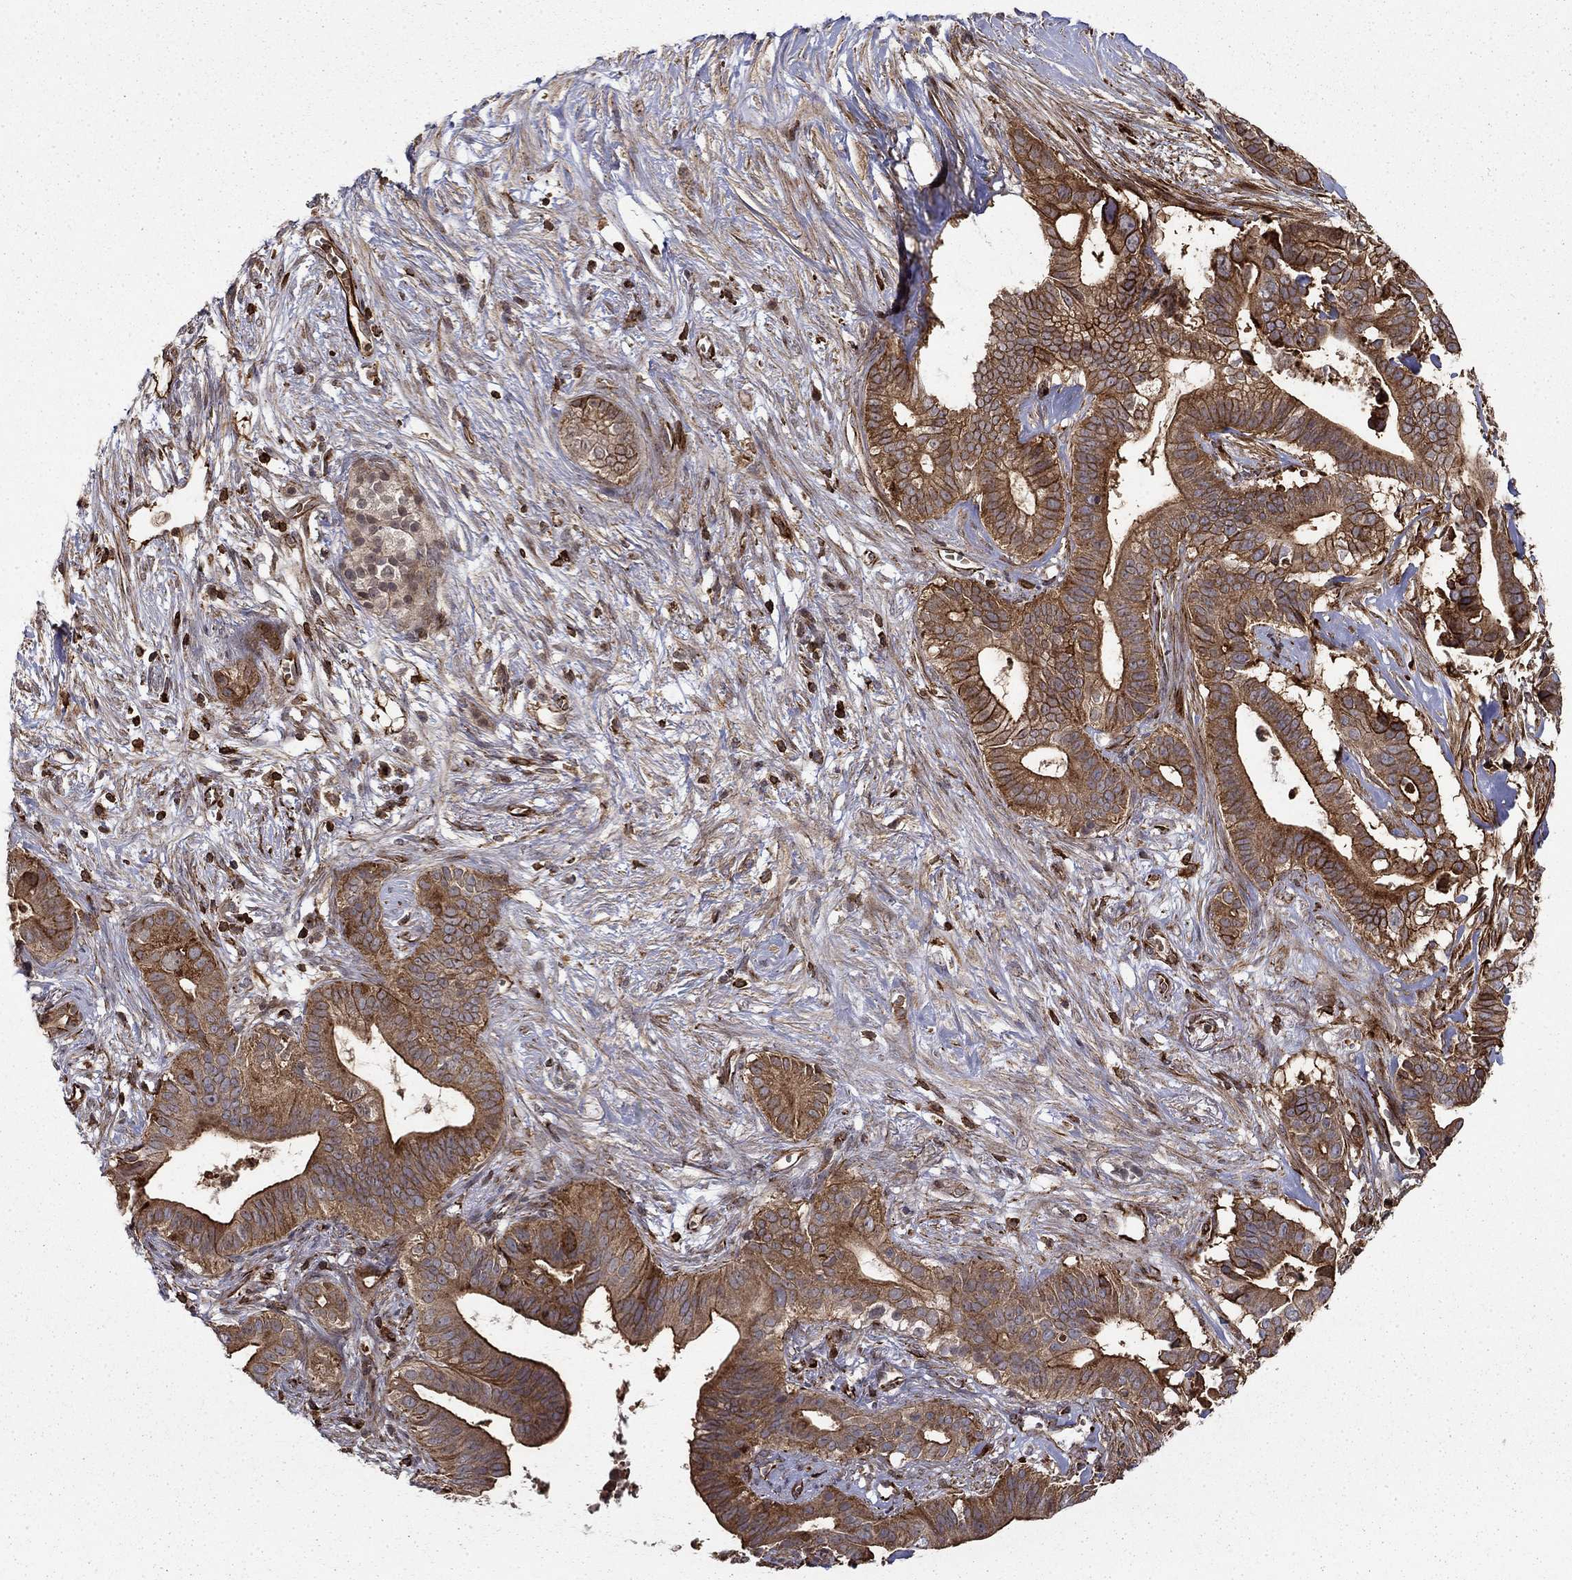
{"staining": {"intensity": "strong", "quantity": "25%-75%", "location": "cytoplasmic/membranous"}, "tissue": "pancreatic cancer", "cell_type": "Tumor cells", "image_type": "cancer", "snomed": [{"axis": "morphology", "description": "Adenocarcinoma, NOS"}, {"axis": "topography", "description": "Pancreas"}], "caption": "Protein staining exhibits strong cytoplasmic/membranous expression in approximately 25%-75% of tumor cells in pancreatic cancer (adenocarcinoma).", "gene": "ADM", "patient": {"sex": "male", "age": 61}}